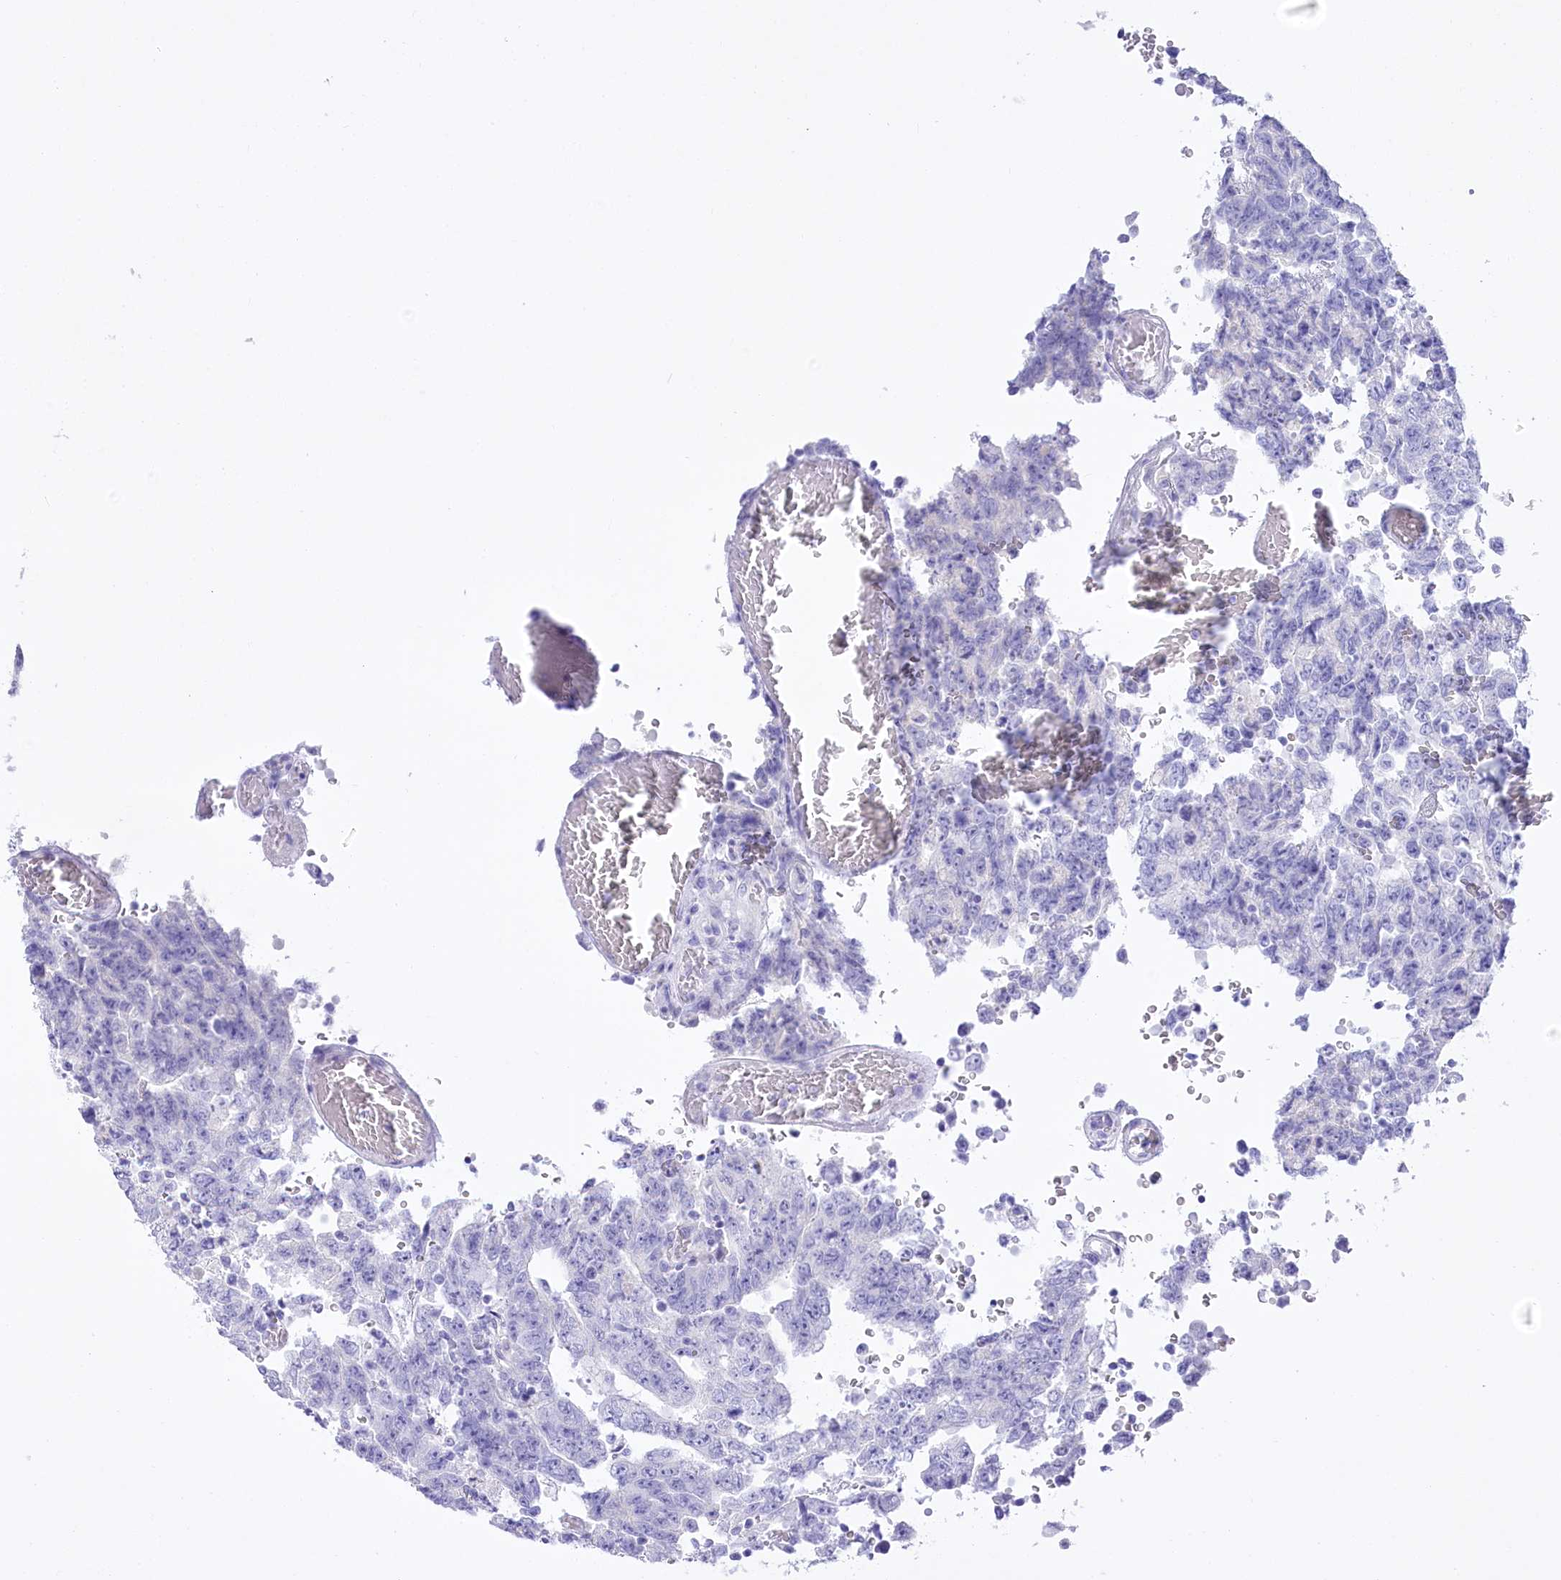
{"staining": {"intensity": "negative", "quantity": "none", "location": "none"}, "tissue": "testis cancer", "cell_type": "Tumor cells", "image_type": "cancer", "snomed": [{"axis": "morphology", "description": "Carcinoma, Embryonal, NOS"}, {"axis": "topography", "description": "Testis"}], "caption": "This is an IHC photomicrograph of embryonal carcinoma (testis). There is no positivity in tumor cells.", "gene": "PBLD", "patient": {"sex": "male", "age": 26}}